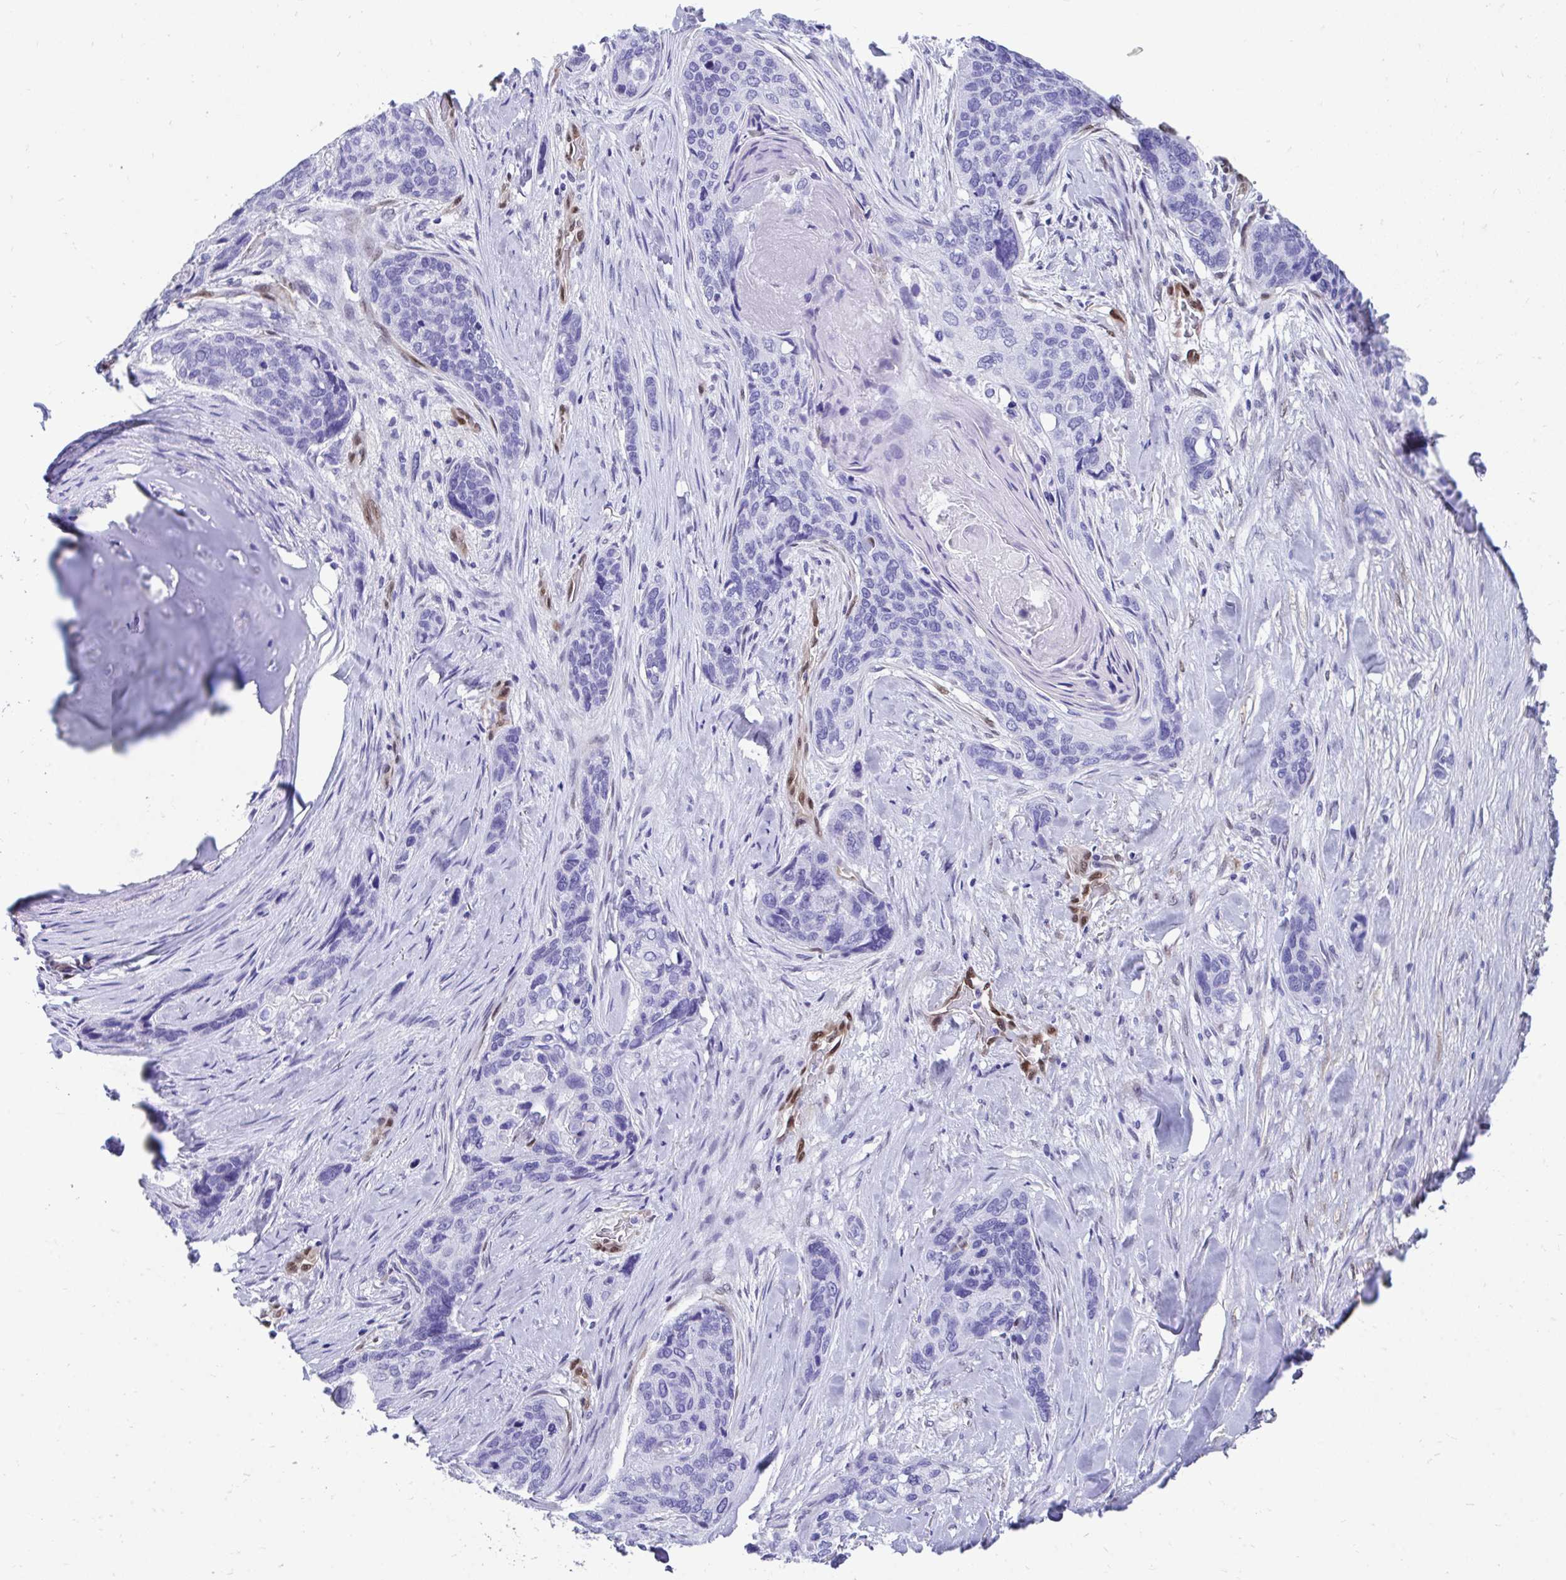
{"staining": {"intensity": "negative", "quantity": "none", "location": "none"}, "tissue": "lung cancer", "cell_type": "Tumor cells", "image_type": "cancer", "snomed": [{"axis": "morphology", "description": "Squamous cell carcinoma, NOS"}, {"axis": "morphology", "description": "Squamous cell carcinoma, metastatic, NOS"}, {"axis": "topography", "description": "Lymph node"}, {"axis": "topography", "description": "Lung"}], "caption": "Image shows no protein positivity in tumor cells of lung metastatic squamous cell carcinoma tissue.", "gene": "RBPMS", "patient": {"sex": "male", "age": 41}}